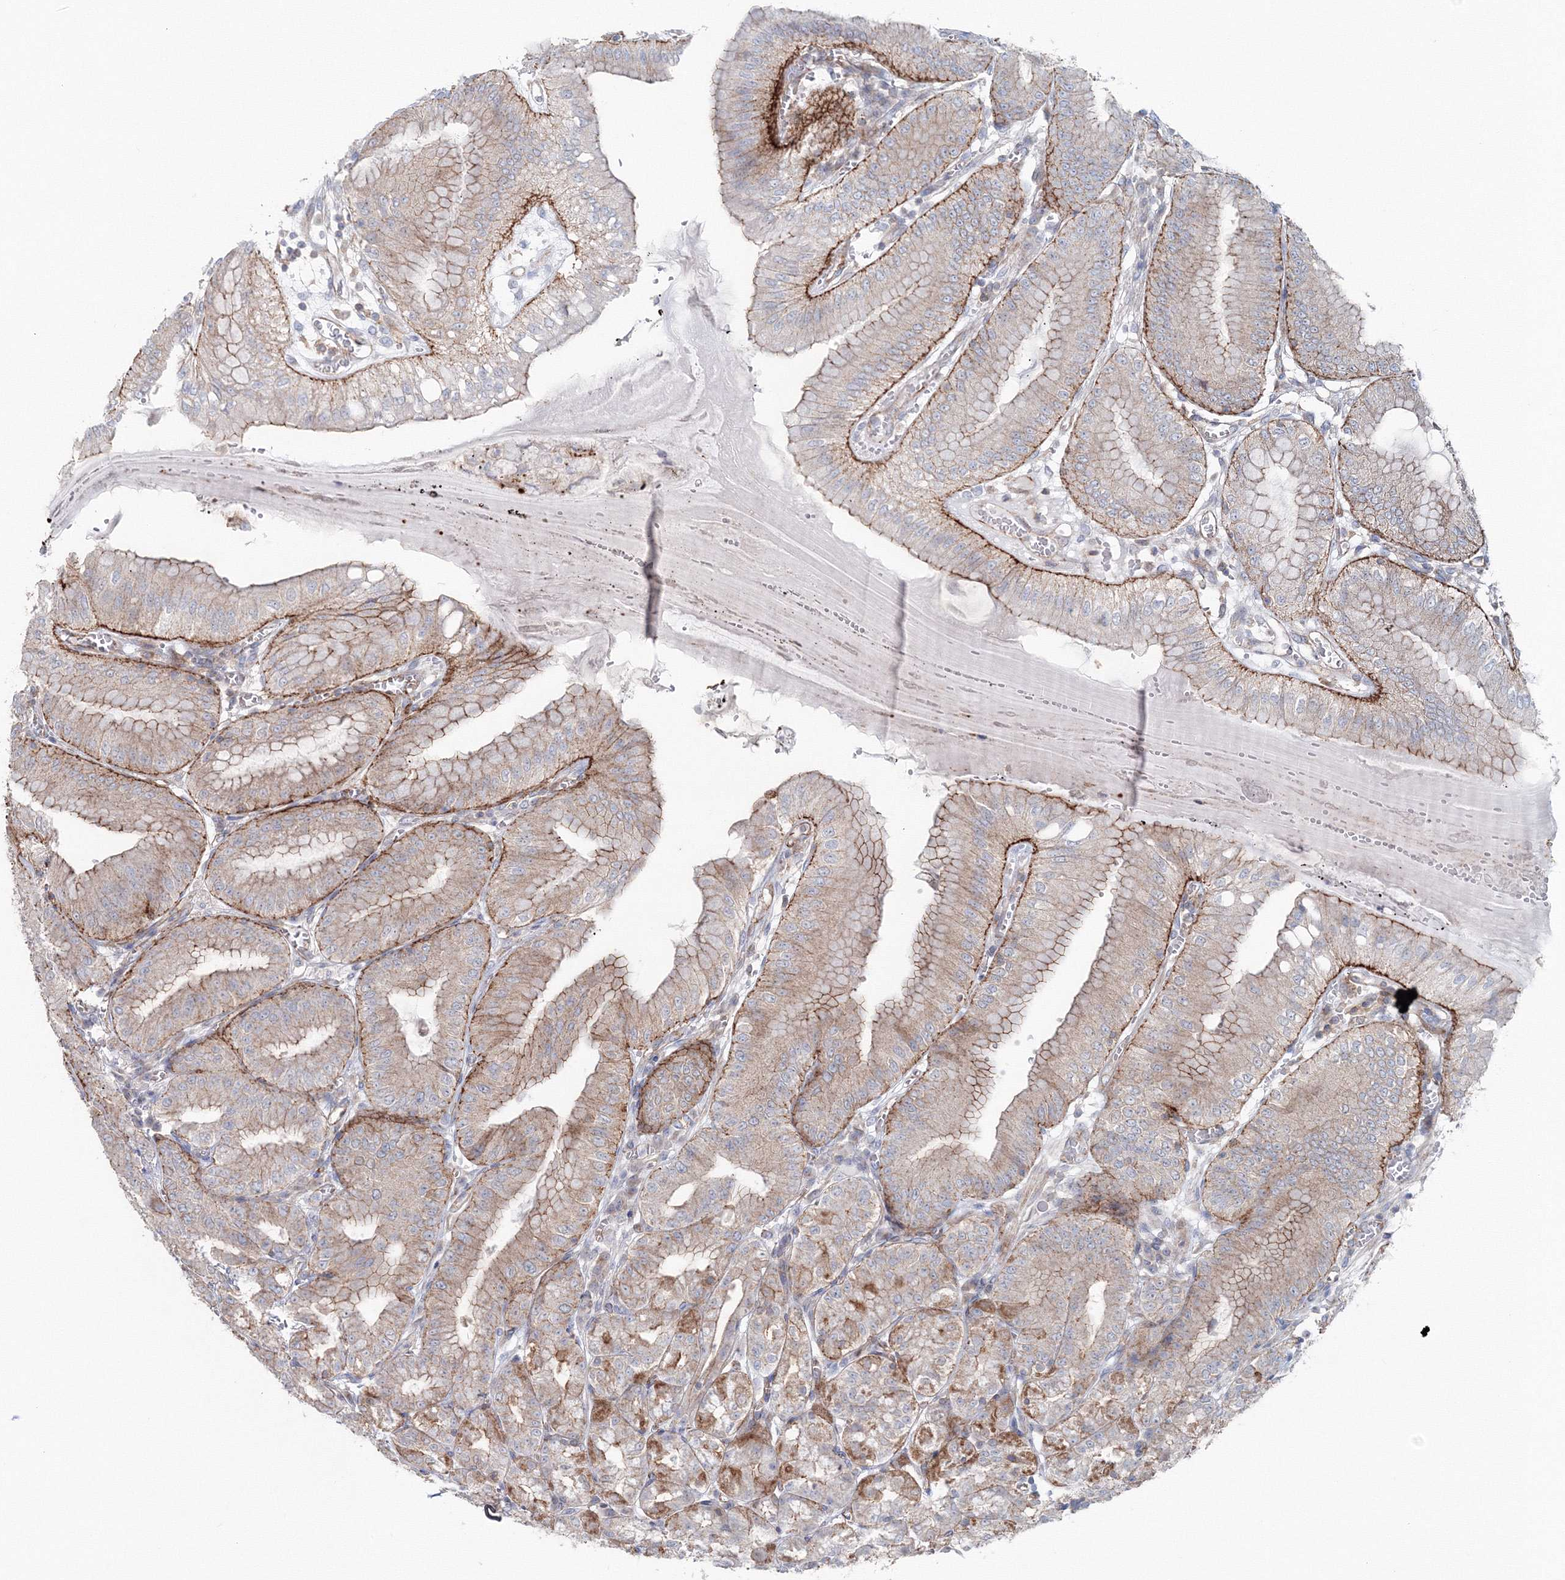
{"staining": {"intensity": "moderate", "quantity": ">75%", "location": "cytoplasmic/membranous"}, "tissue": "stomach", "cell_type": "Glandular cells", "image_type": "normal", "snomed": [{"axis": "morphology", "description": "Normal tissue, NOS"}, {"axis": "topography", "description": "Stomach, lower"}], "caption": "The micrograph exhibits immunohistochemical staining of benign stomach. There is moderate cytoplasmic/membranous expression is identified in about >75% of glandular cells.", "gene": "GGA2", "patient": {"sex": "male", "age": 71}}